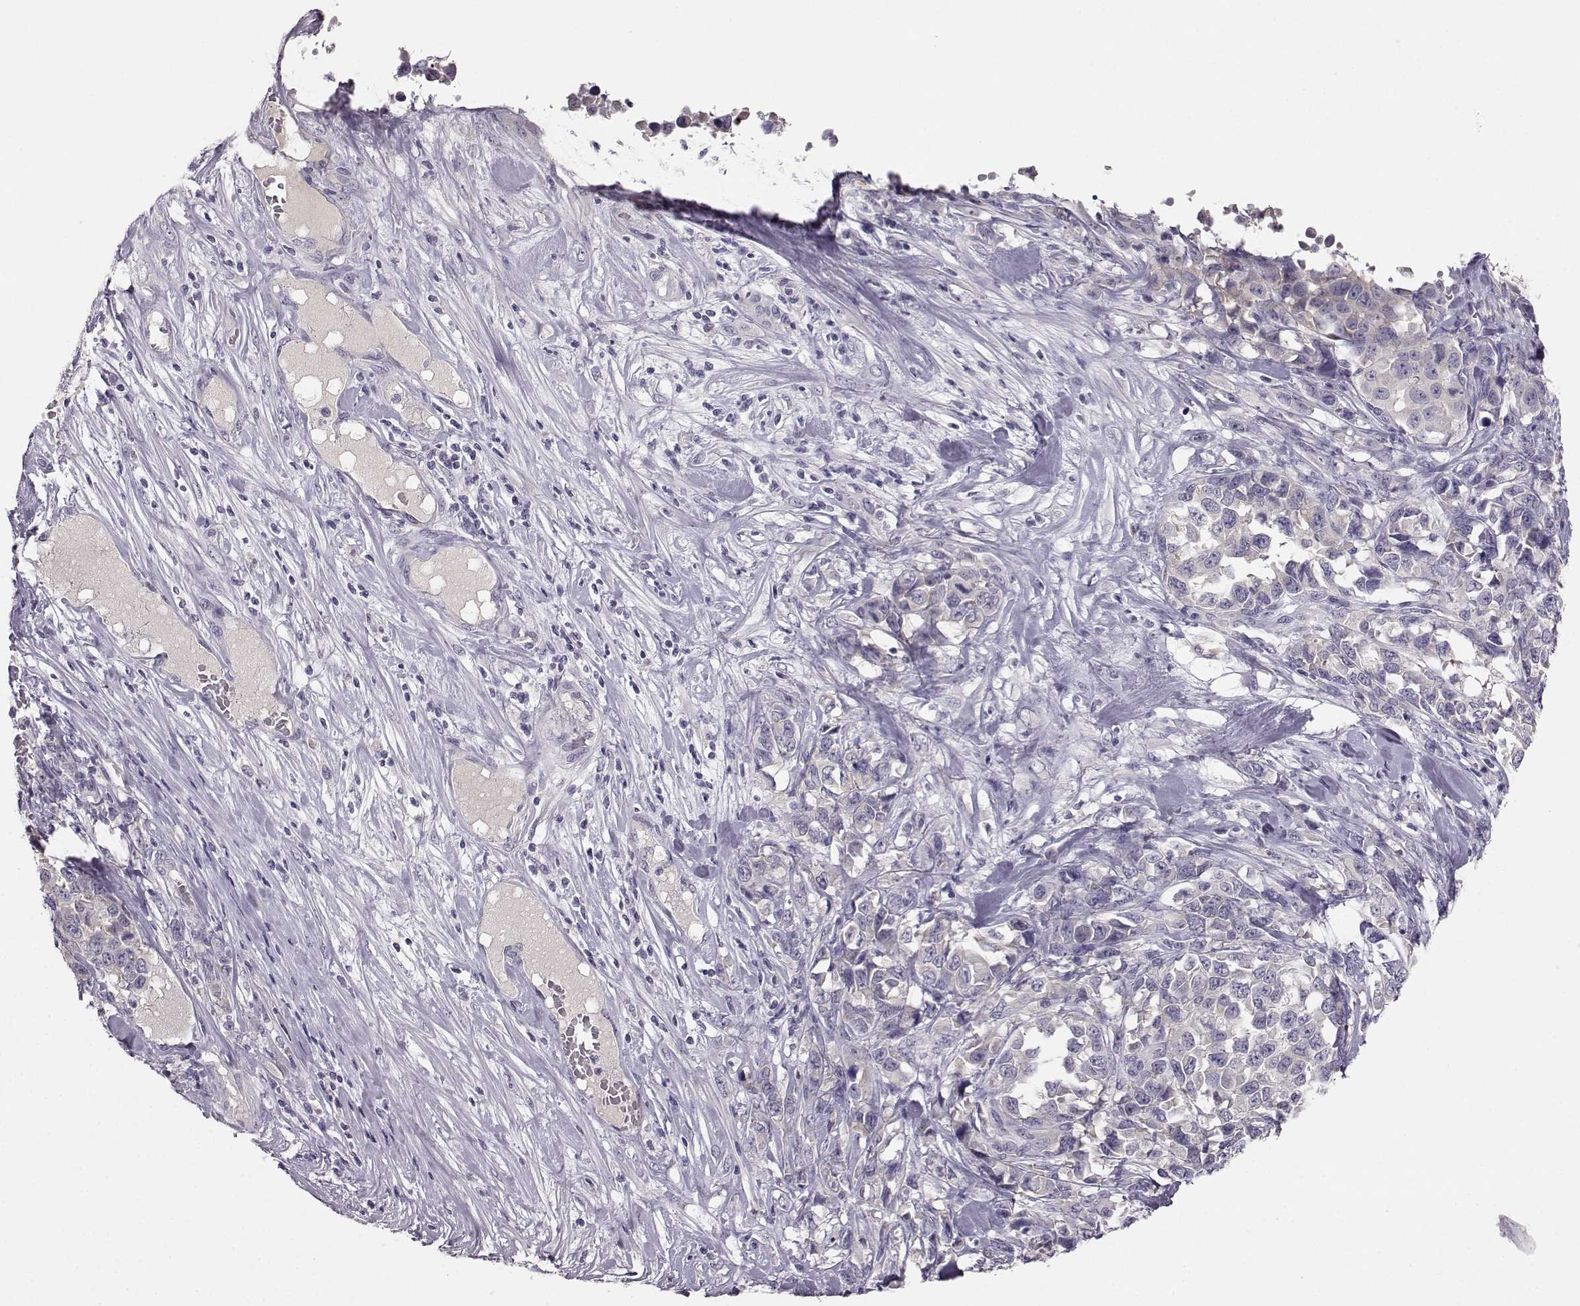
{"staining": {"intensity": "negative", "quantity": "none", "location": "none"}, "tissue": "melanoma", "cell_type": "Tumor cells", "image_type": "cancer", "snomed": [{"axis": "morphology", "description": "Malignant melanoma, Metastatic site"}, {"axis": "topography", "description": "Skin"}], "caption": "Malignant melanoma (metastatic site) stained for a protein using IHC reveals no staining tumor cells.", "gene": "BFSP2", "patient": {"sex": "male", "age": 84}}